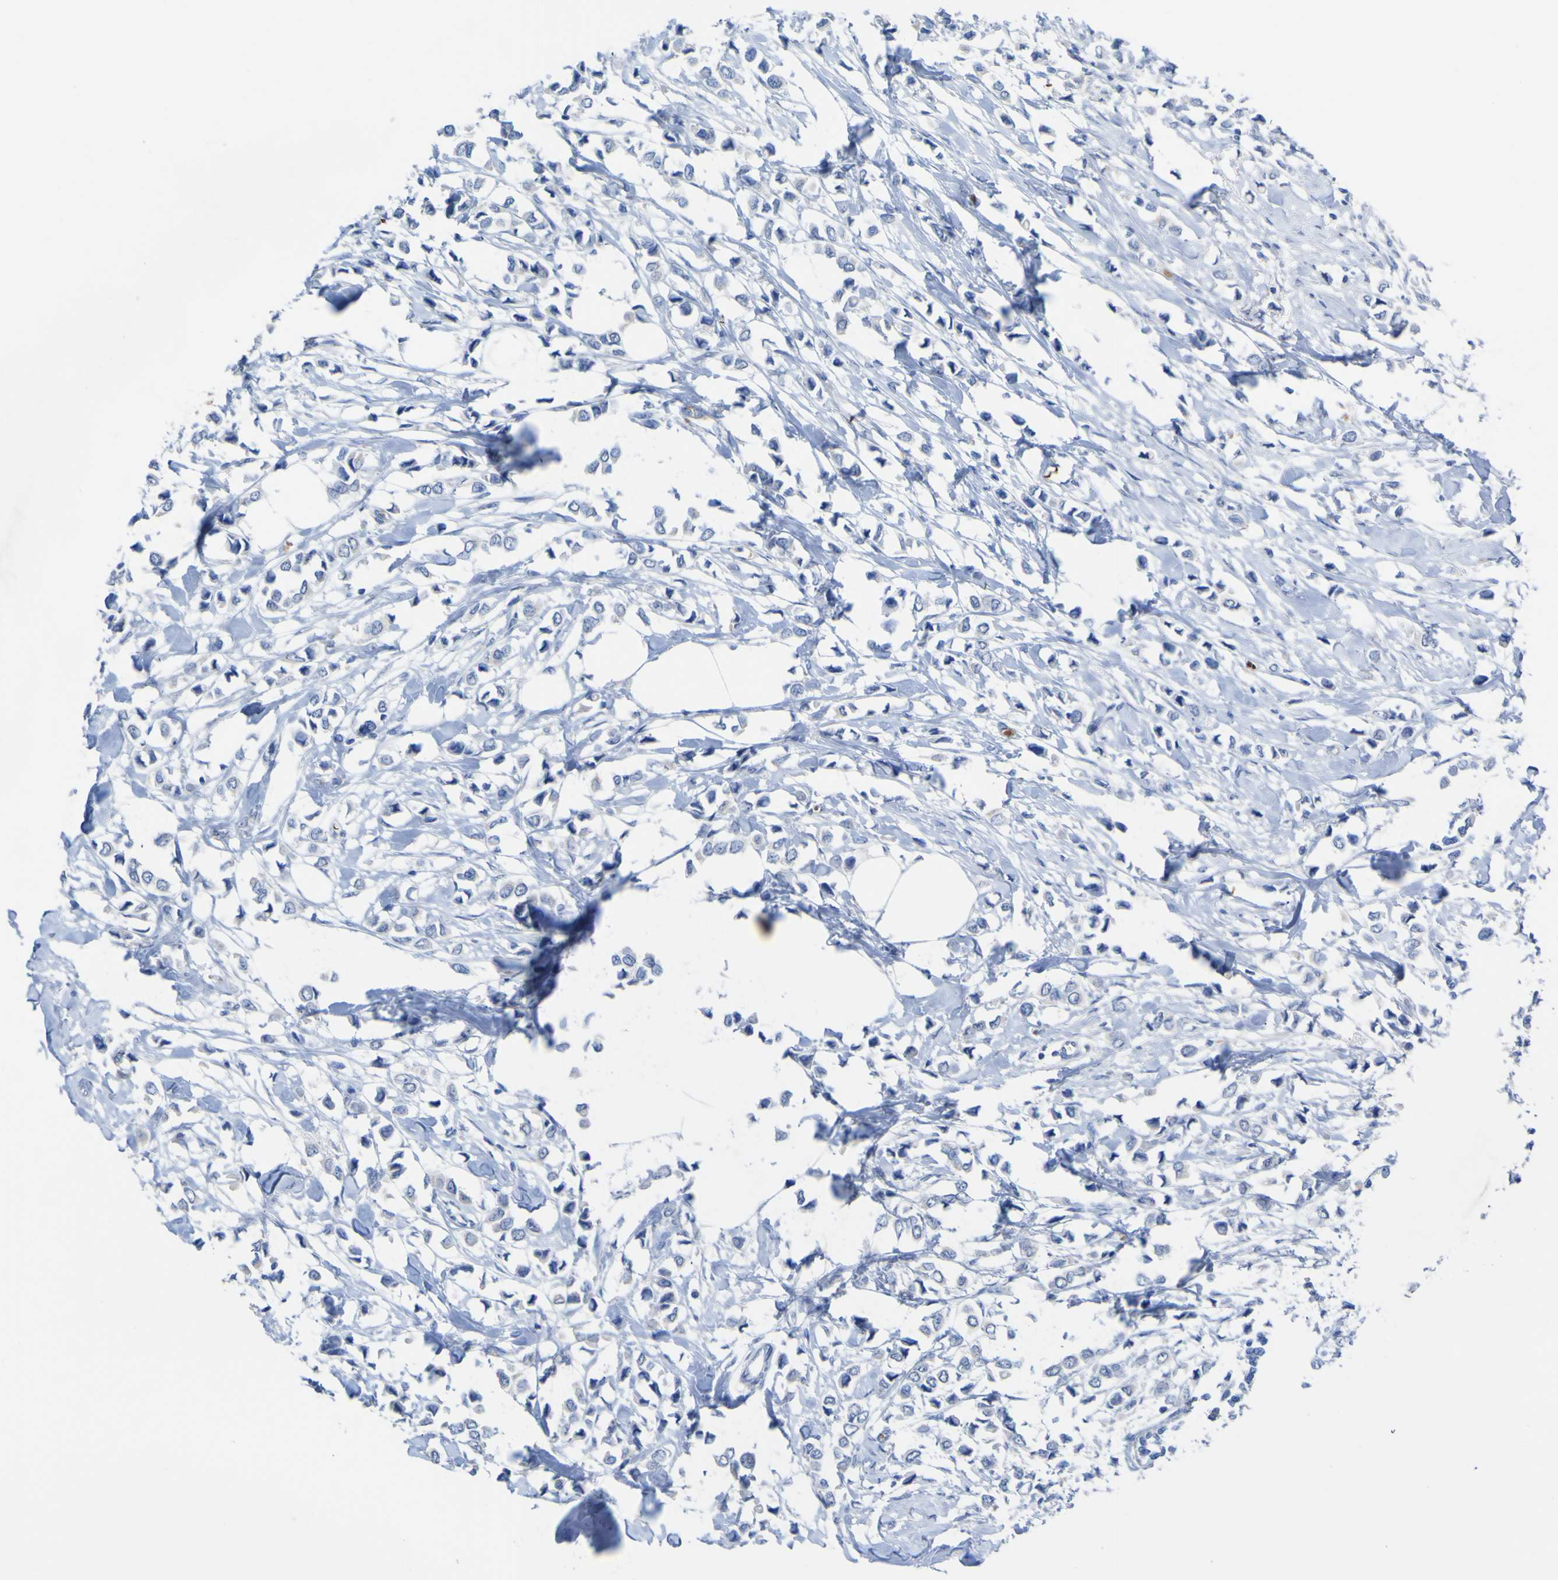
{"staining": {"intensity": "negative", "quantity": "none", "location": "none"}, "tissue": "breast cancer", "cell_type": "Tumor cells", "image_type": "cancer", "snomed": [{"axis": "morphology", "description": "Lobular carcinoma"}, {"axis": "topography", "description": "Breast"}], "caption": "The IHC micrograph has no significant positivity in tumor cells of breast cancer tissue.", "gene": "GCM1", "patient": {"sex": "female", "age": 51}}